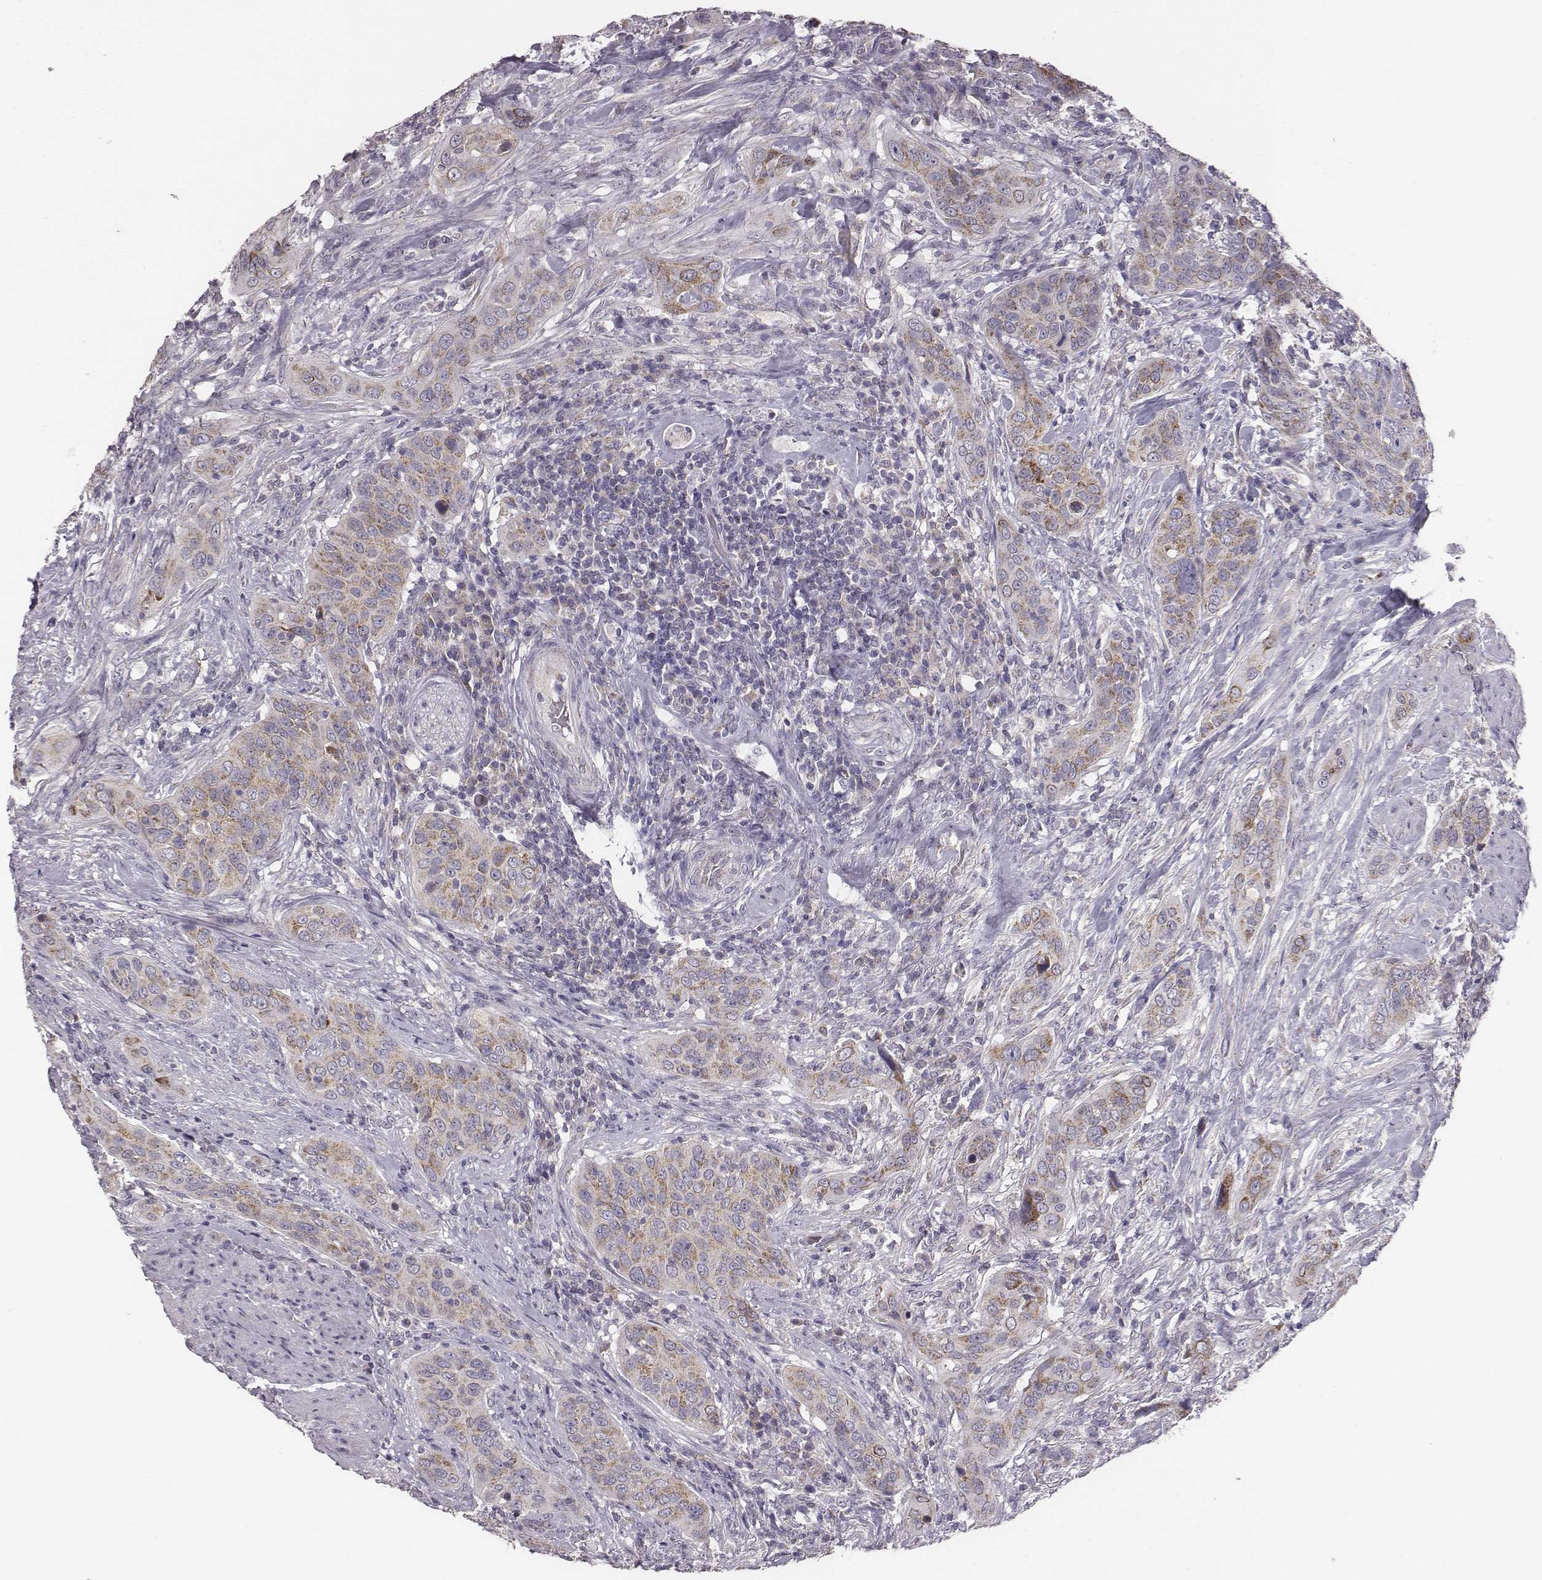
{"staining": {"intensity": "weak", "quantity": "25%-75%", "location": "cytoplasmic/membranous"}, "tissue": "urothelial cancer", "cell_type": "Tumor cells", "image_type": "cancer", "snomed": [{"axis": "morphology", "description": "Urothelial carcinoma, High grade"}, {"axis": "topography", "description": "Urinary bladder"}], "caption": "Protein analysis of urothelial cancer tissue exhibits weak cytoplasmic/membranous staining in about 25%-75% of tumor cells.", "gene": "ABCD3", "patient": {"sex": "male", "age": 82}}